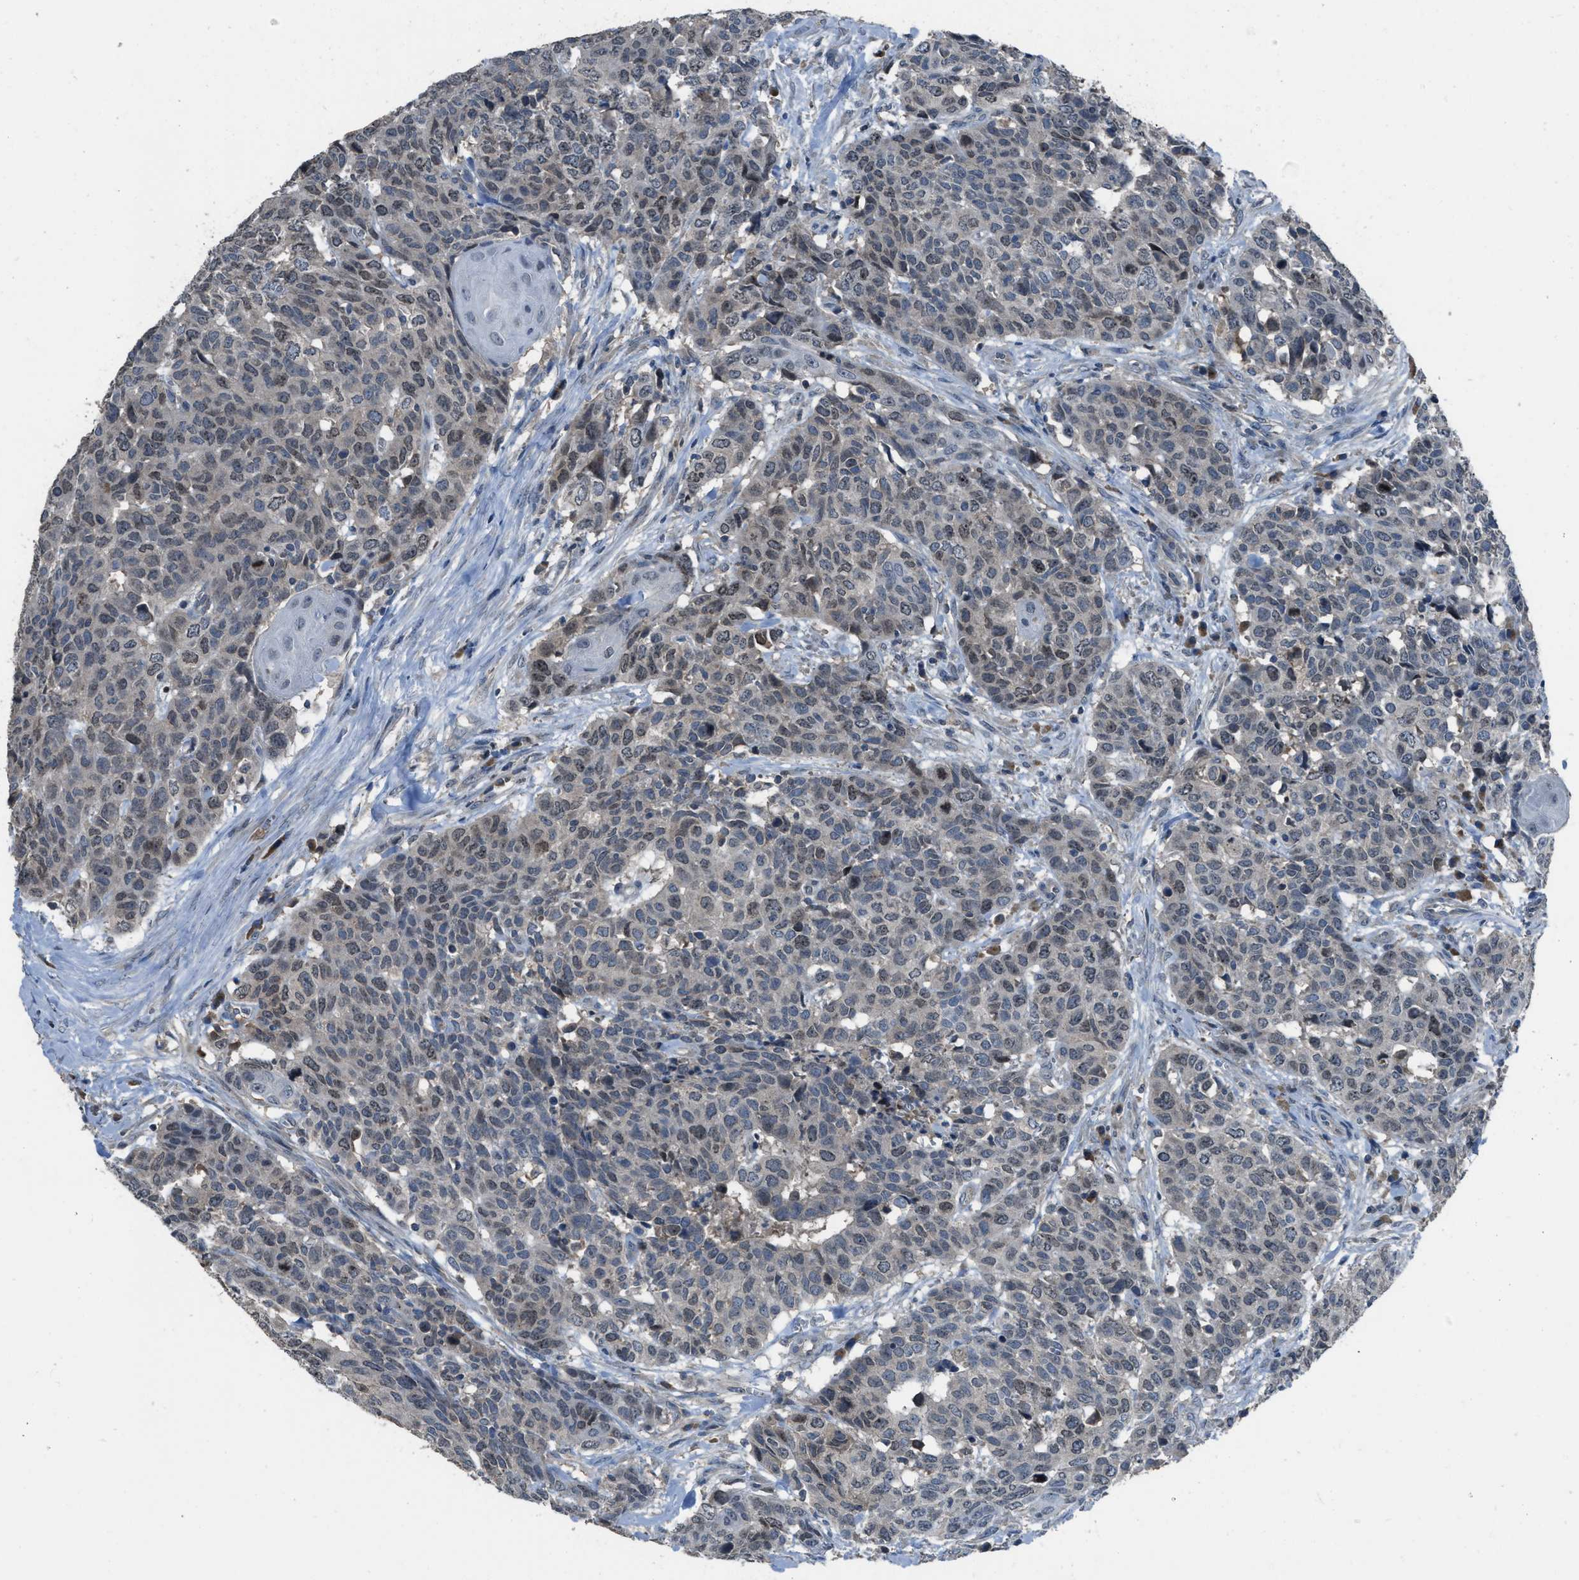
{"staining": {"intensity": "moderate", "quantity": "25%-75%", "location": "nuclear"}, "tissue": "head and neck cancer", "cell_type": "Tumor cells", "image_type": "cancer", "snomed": [{"axis": "morphology", "description": "Squamous cell carcinoma, NOS"}, {"axis": "topography", "description": "Head-Neck"}], "caption": "Head and neck squamous cell carcinoma stained for a protein displays moderate nuclear positivity in tumor cells.", "gene": "MIS18A", "patient": {"sex": "male", "age": 66}}